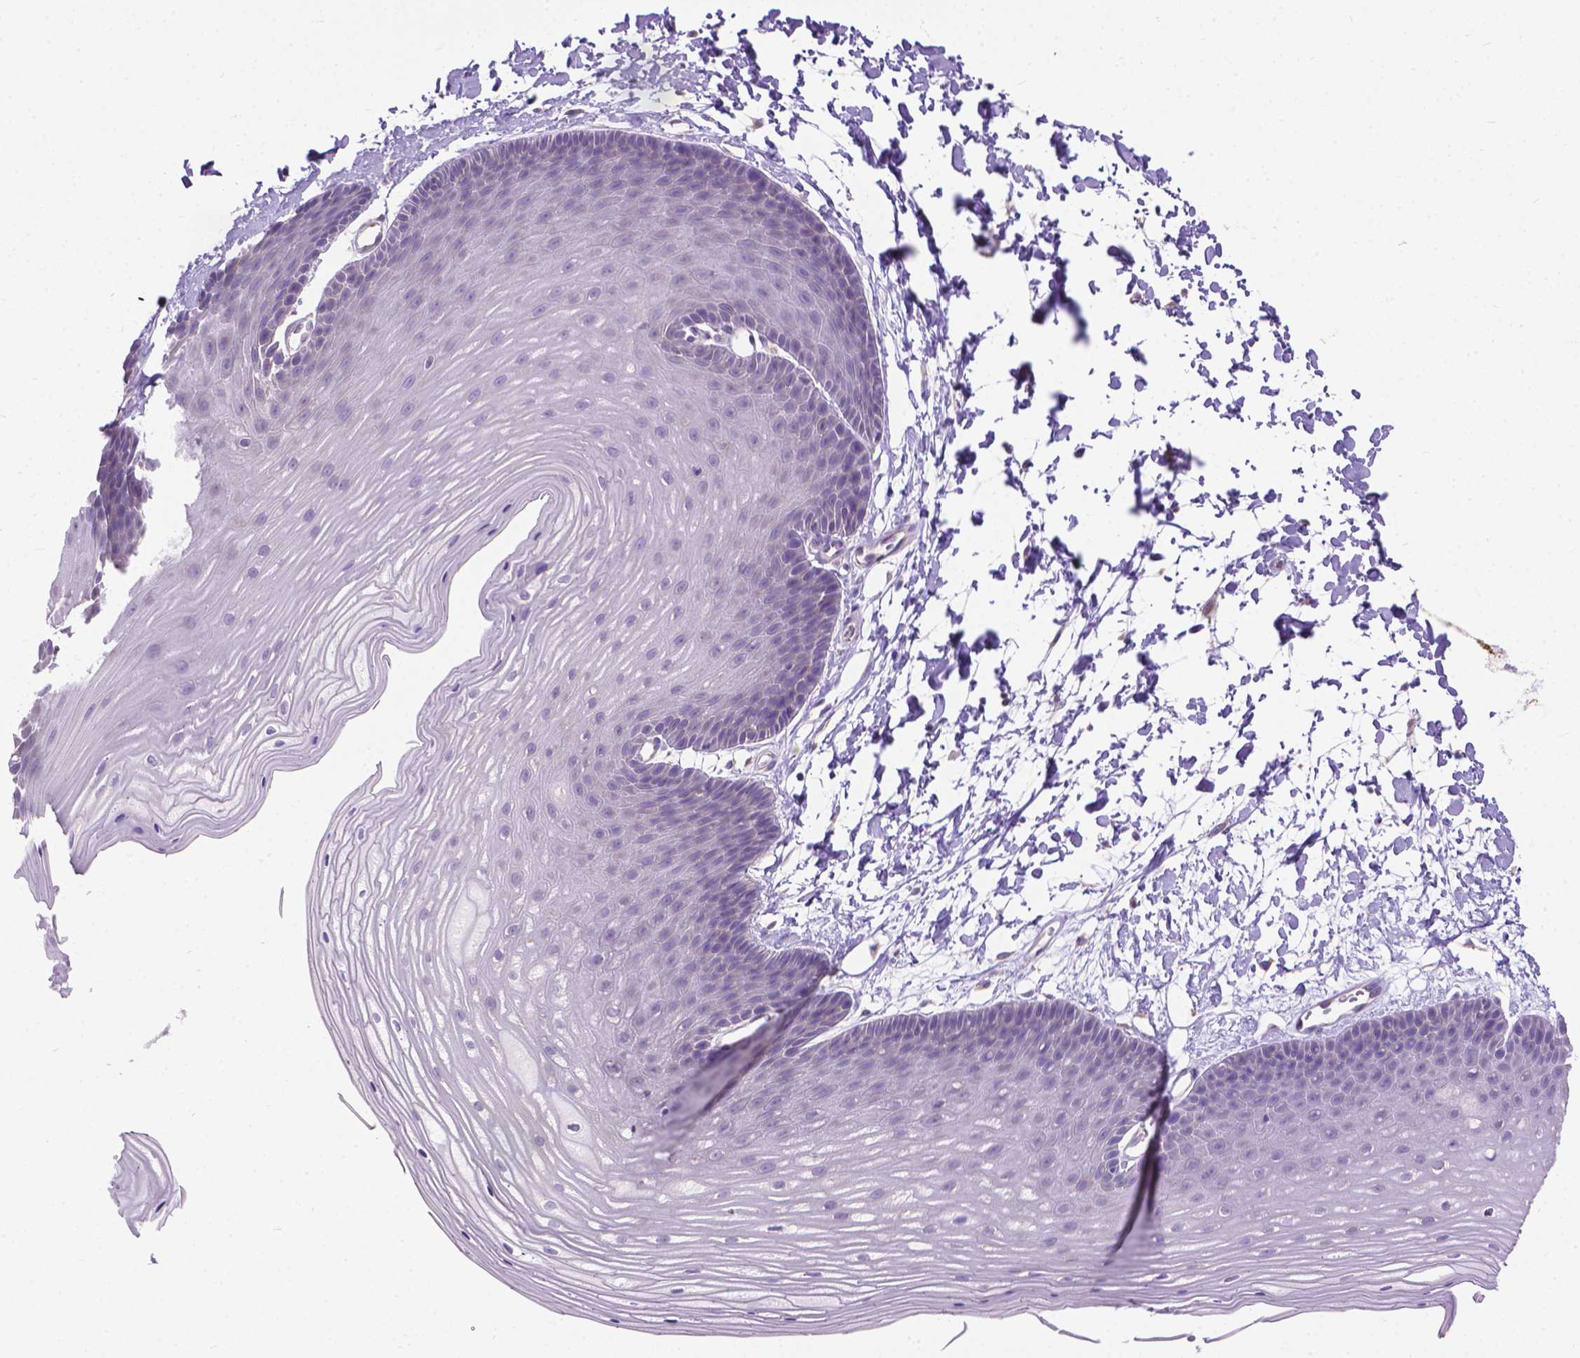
{"staining": {"intensity": "negative", "quantity": "none", "location": "none"}, "tissue": "skin", "cell_type": "Epidermal cells", "image_type": "normal", "snomed": [{"axis": "morphology", "description": "Normal tissue, NOS"}, {"axis": "topography", "description": "Anal"}], "caption": "This is an immunohistochemistry histopathology image of normal human skin. There is no expression in epidermal cells.", "gene": "SYN1", "patient": {"sex": "male", "age": 53}}